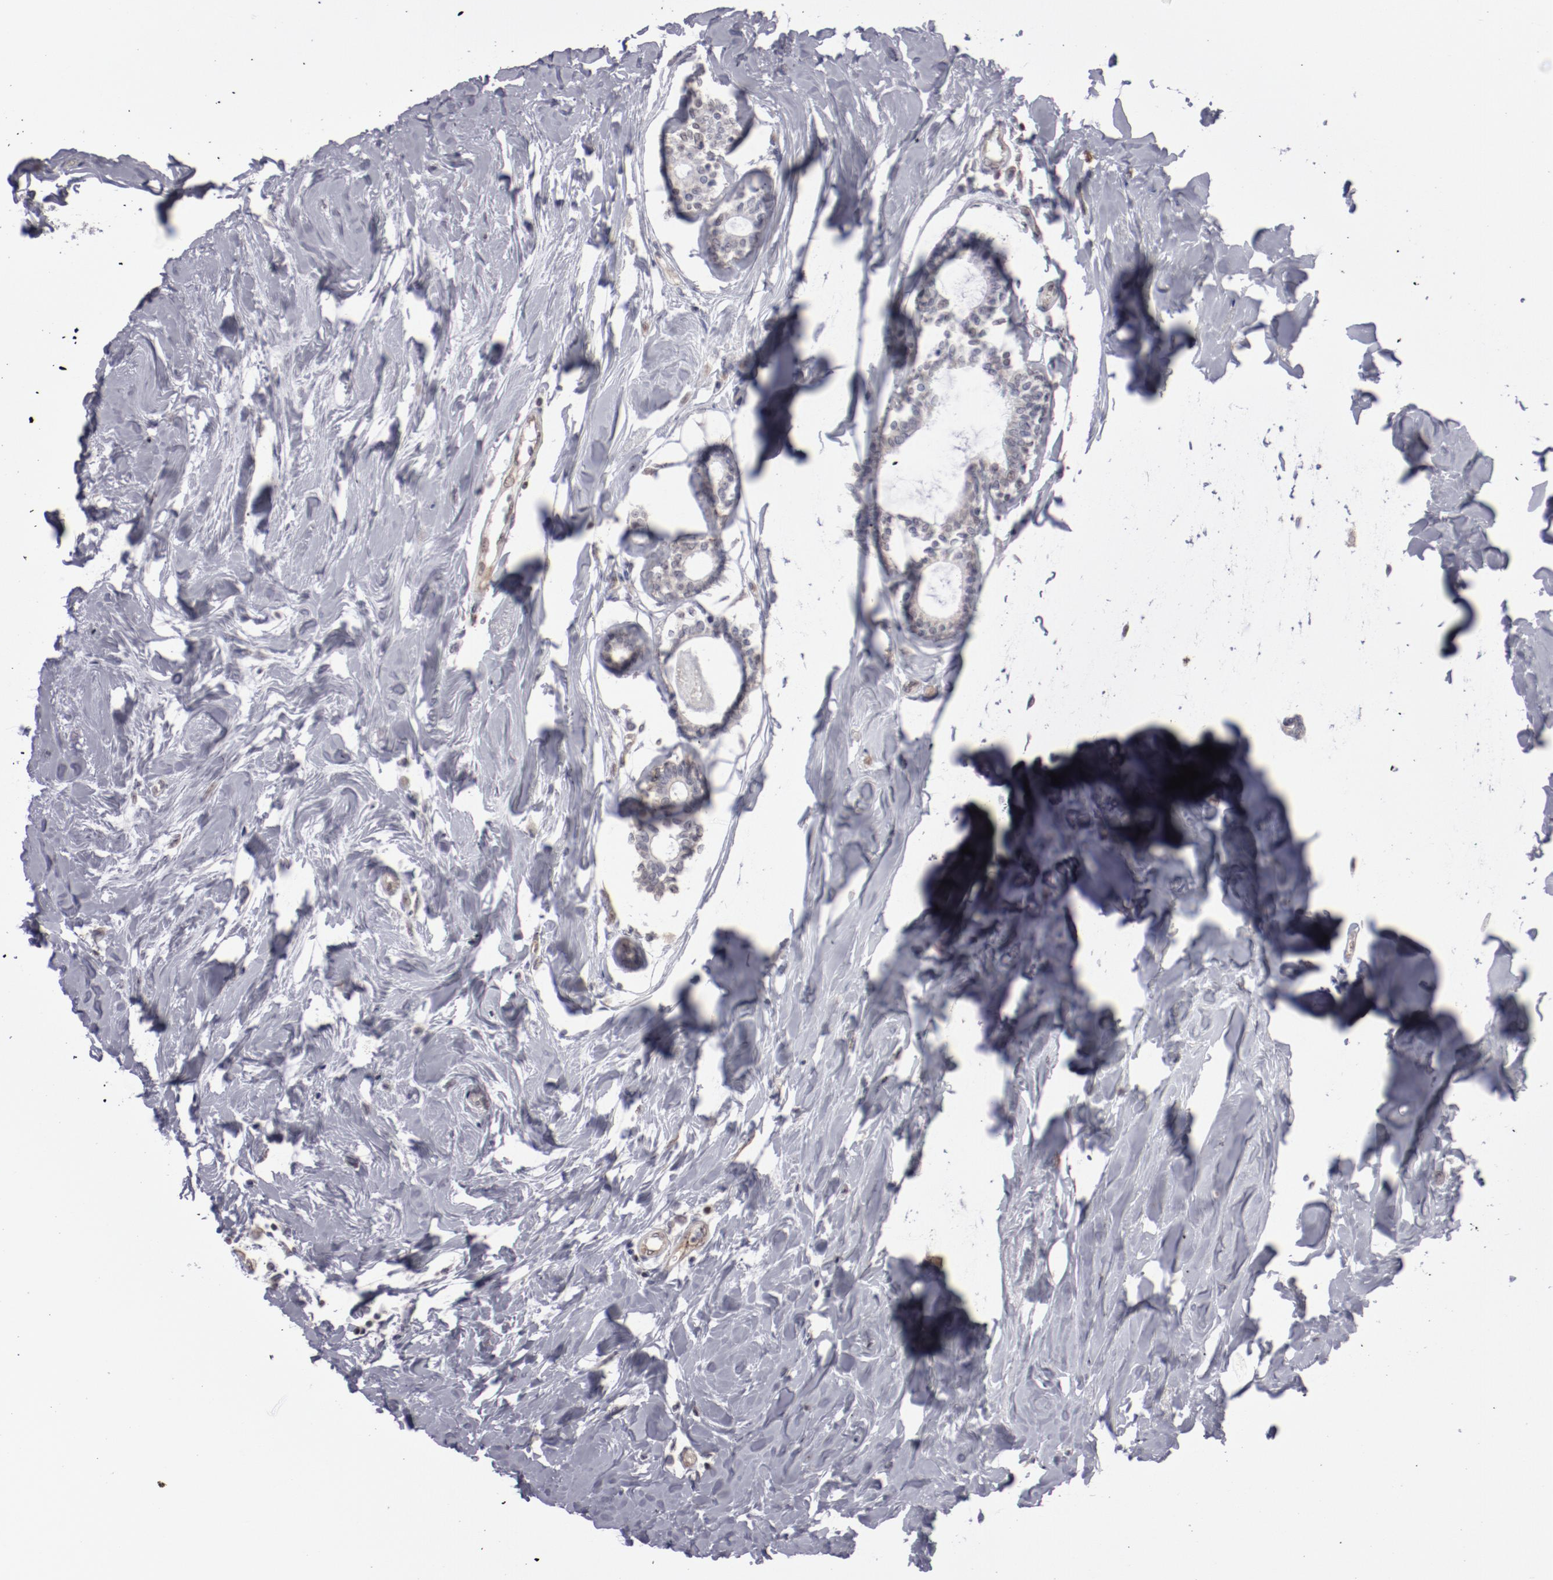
{"staining": {"intensity": "negative", "quantity": "none", "location": "none"}, "tissue": "breast cancer", "cell_type": "Tumor cells", "image_type": "cancer", "snomed": [{"axis": "morphology", "description": "Lobular carcinoma"}, {"axis": "topography", "description": "Breast"}], "caption": "Tumor cells show no significant protein staining in breast cancer (lobular carcinoma).", "gene": "LEF1", "patient": {"sex": "female", "age": 51}}